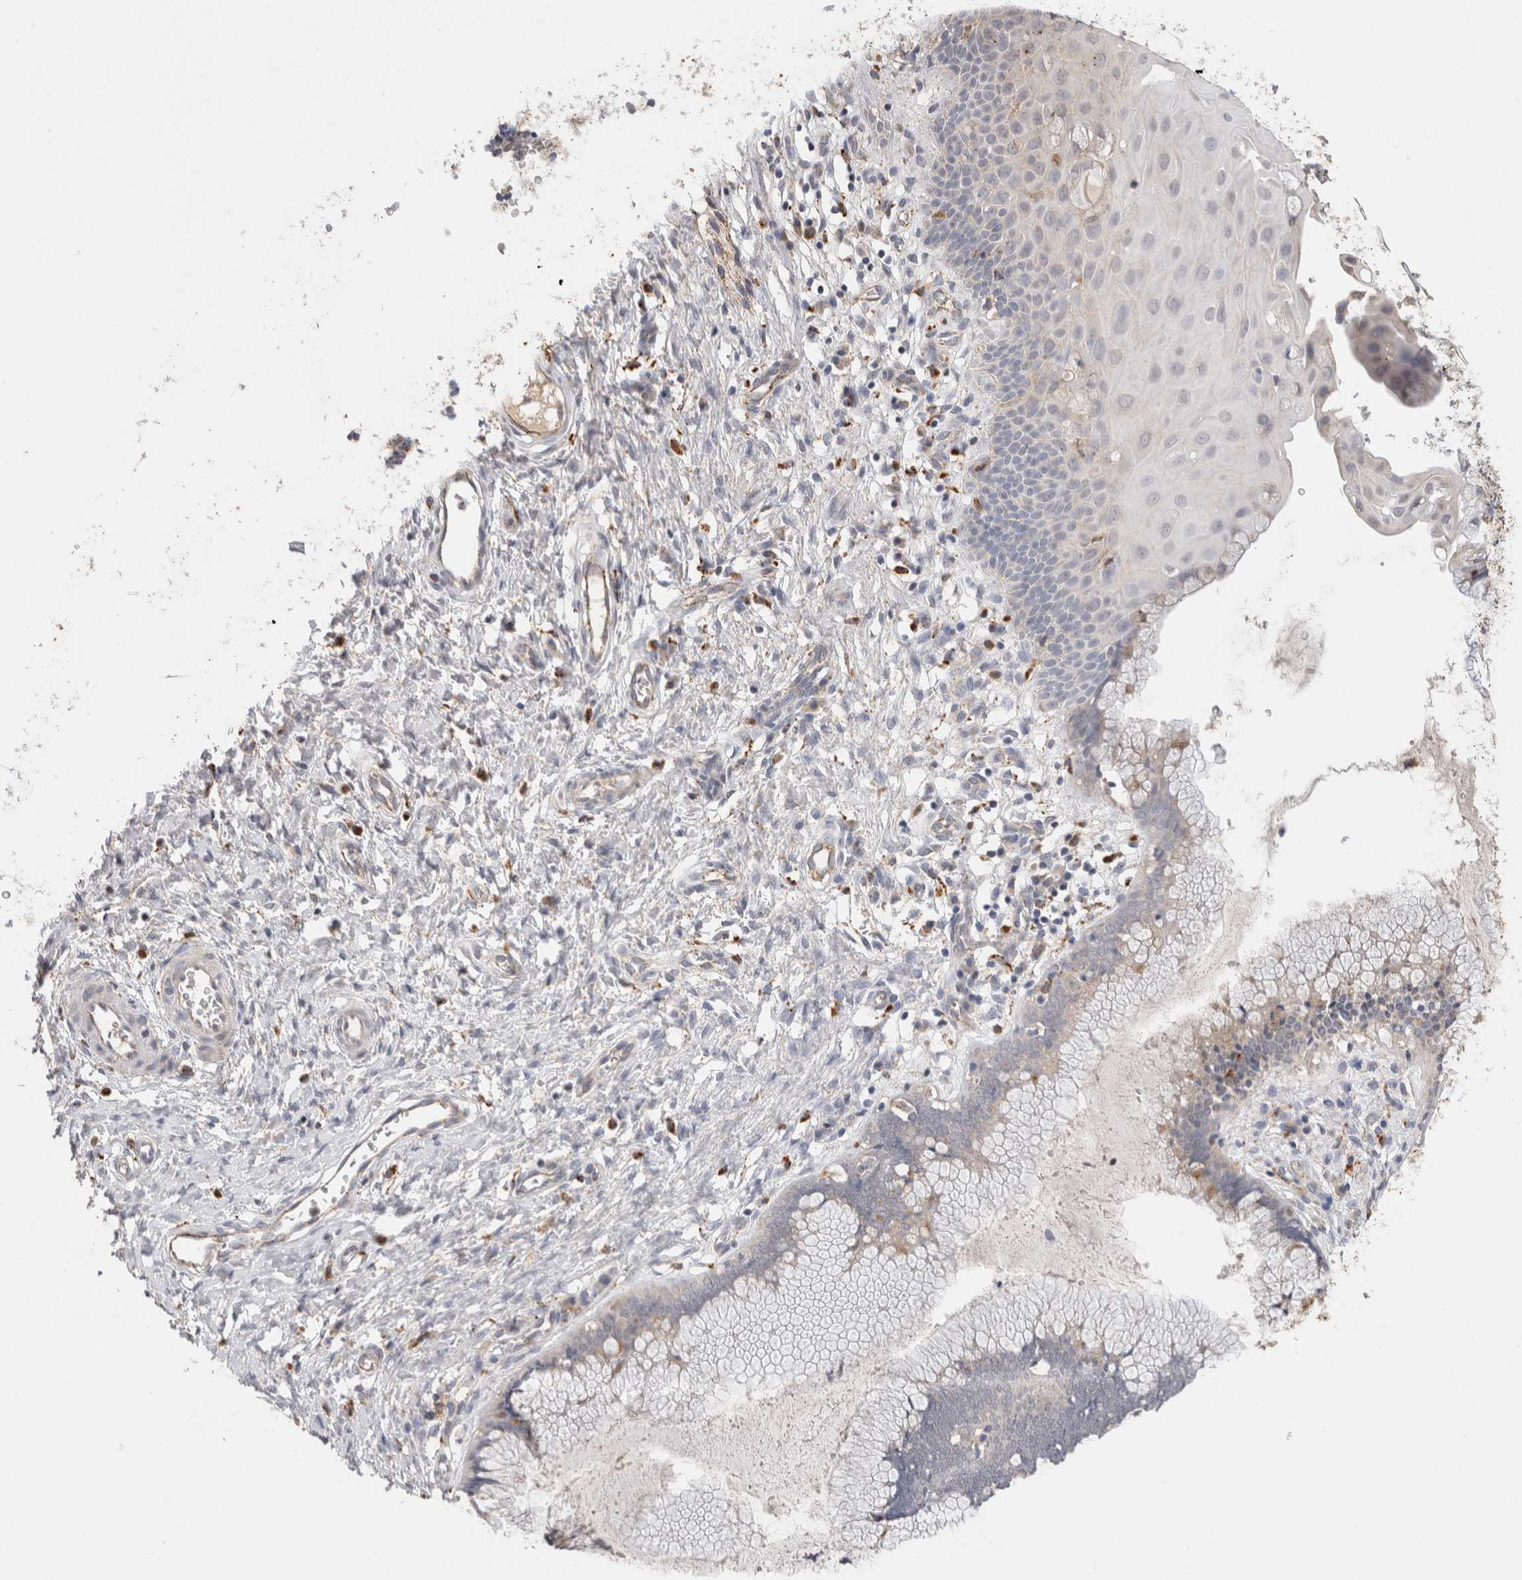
{"staining": {"intensity": "weak", "quantity": "<25%", "location": "cytoplasmic/membranous"}, "tissue": "cervix", "cell_type": "Glandular cells", "image_type": "normal", "snomed": [{"axis": "morphology", "description": "Normal tissue, NOS"}, {"axis": "topography", "description": "Cervix"}], "caption": "Glandular cells are negative for protein expression in unremarkable human cervix. (Stains: DAB IHC with hematoxylin counter stain, Microscopy: brightfield microscopy at high magnification).", "gene": "GNS", "patient": {"sex": "female", "age": 75}}